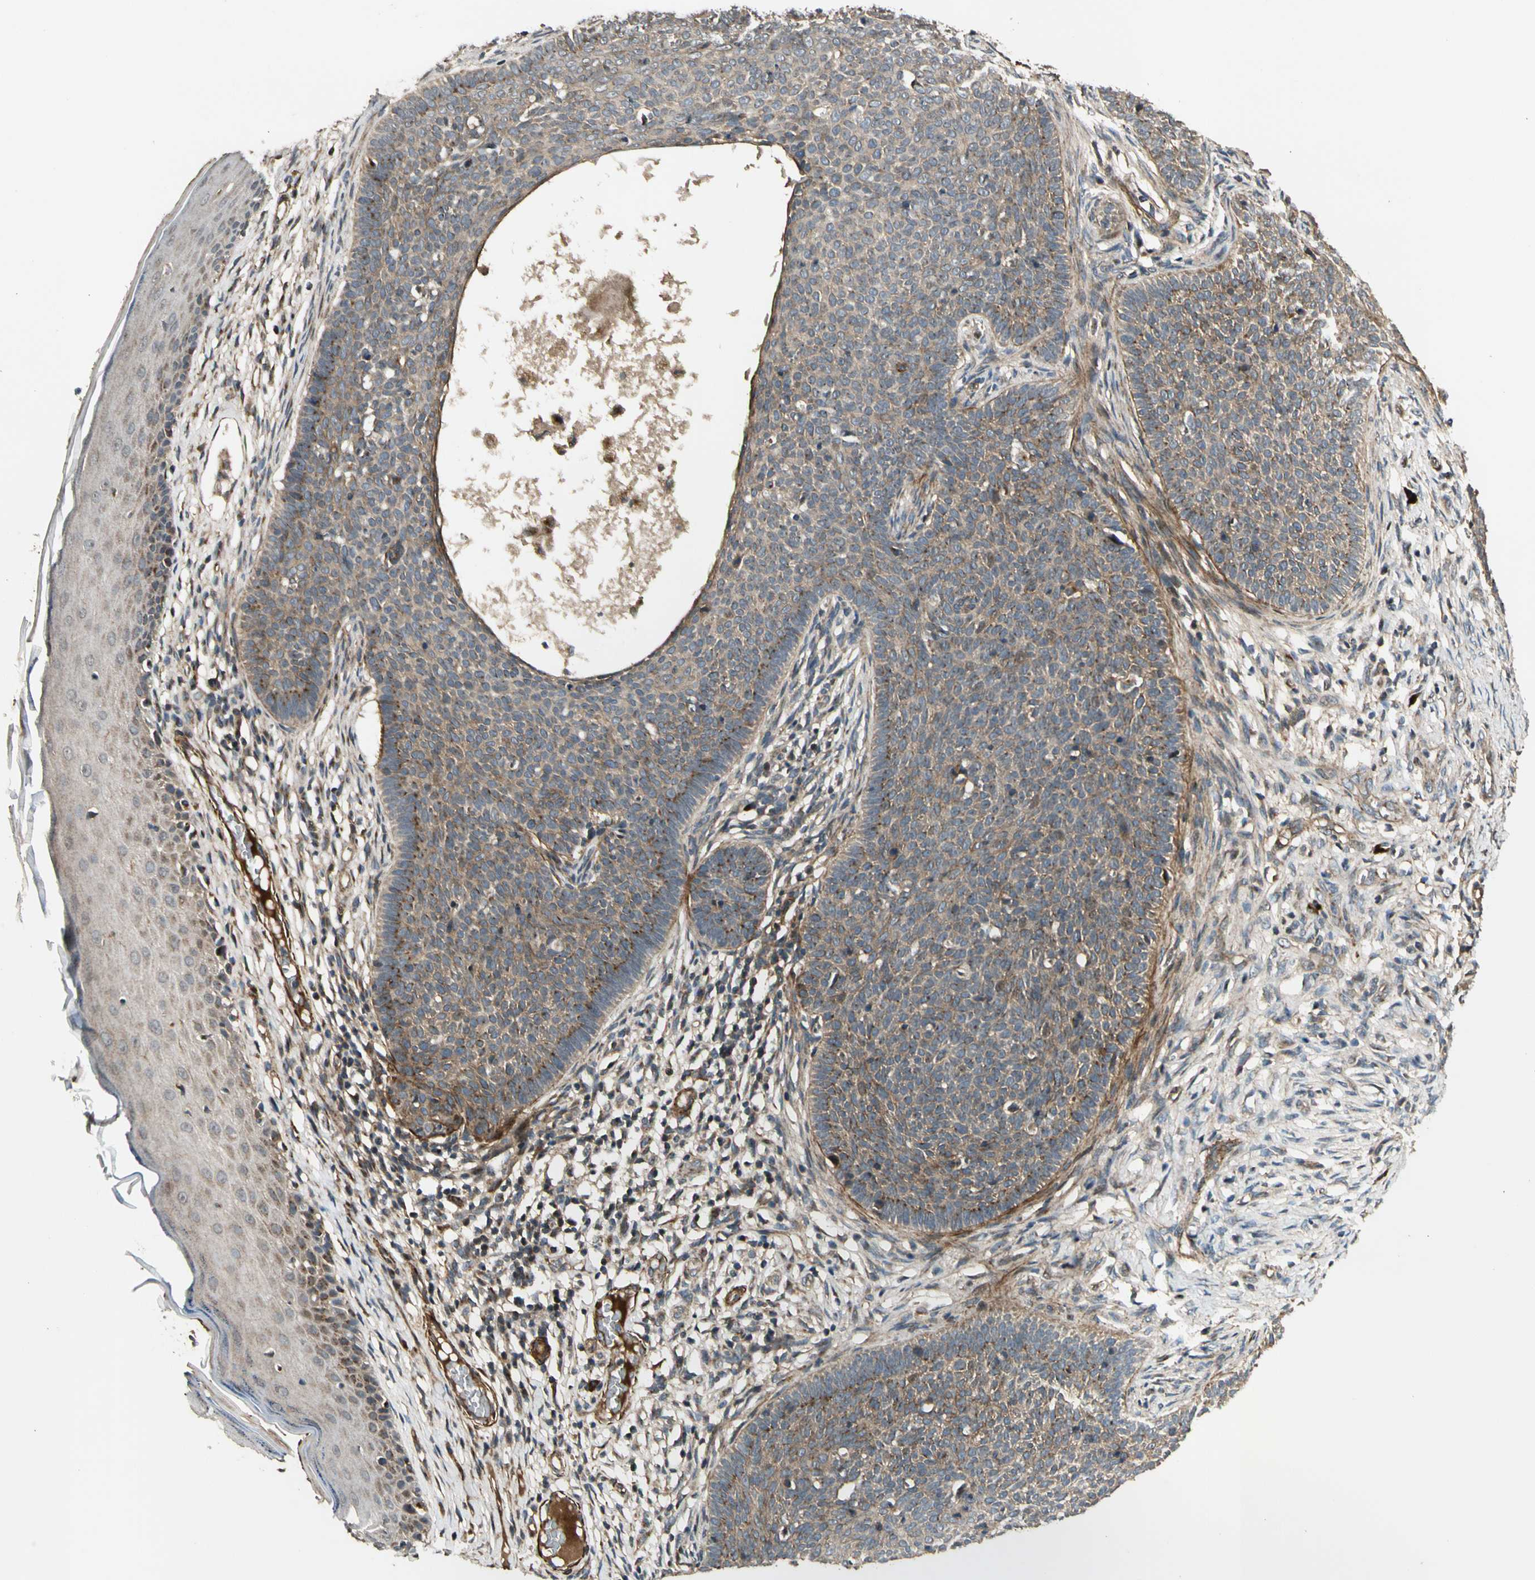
{"staining": {"intensity": "moderate", "quantity": ">75%", "location": "cytoplasmic/membranous"}, "tissue": "skin cancer", "cell_type": "Tumor cells", "image_type": "cancer", "snomed": [{"axis": "morphology", "description": "Normal tissue, NOS"}, {"axis": "morphology", "description": "Basal cell carcinoma"}, {"axis": "topography", "description": "Skin"}], "caption": "High-power microscopy captured an immunohistochemistry (IHC) photomicrograph of skin cancer, revealing moderate cytoplasmic/membranous positivity in approximately >75% of tumor cells.", "gene": "GCK", "patient": {"sex": "male", "age": 87}}